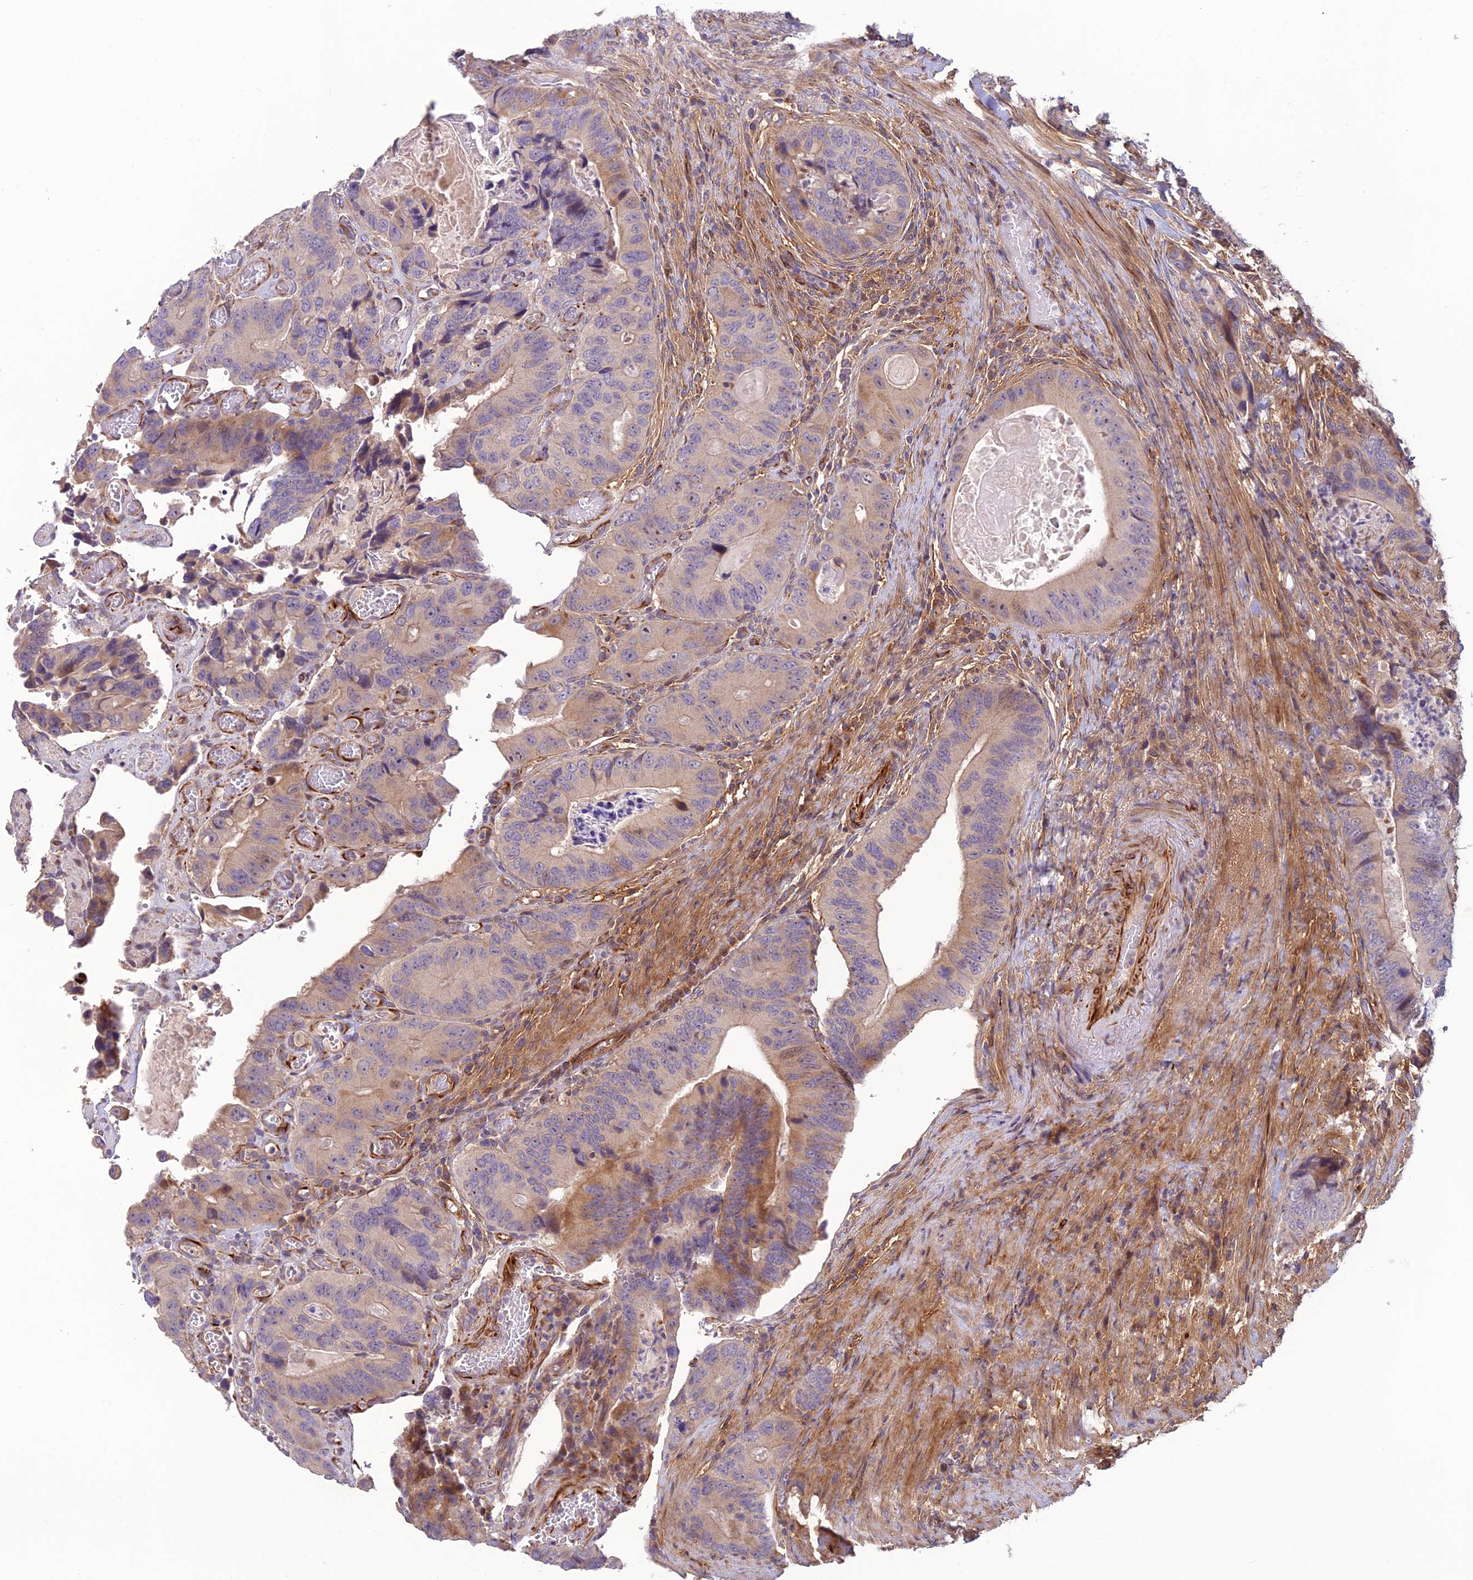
{"staining": {"intensity": "moderate", "quantity": "<25%", "location": "cytoplasmic/membranous"}, "tissue": "colorectal cancer", "cell_type": "Tumor cells", "image_type": "cancer", "snomed": [{"axis": "morphology", "description": "Adenocarcinoma, NOS"}, {"axis": "topography", "description": "Colon"}], "caption": "This is a photomicrograph of immunohistochemistry (IHC) staining of colorectal cancer (adenocarcinoma), which shows moderate staining in the cytoplasmic/membranous of tumor cells.", "gene": "ST8SIA5", "patient": {"sex": "male", "age": 84}}